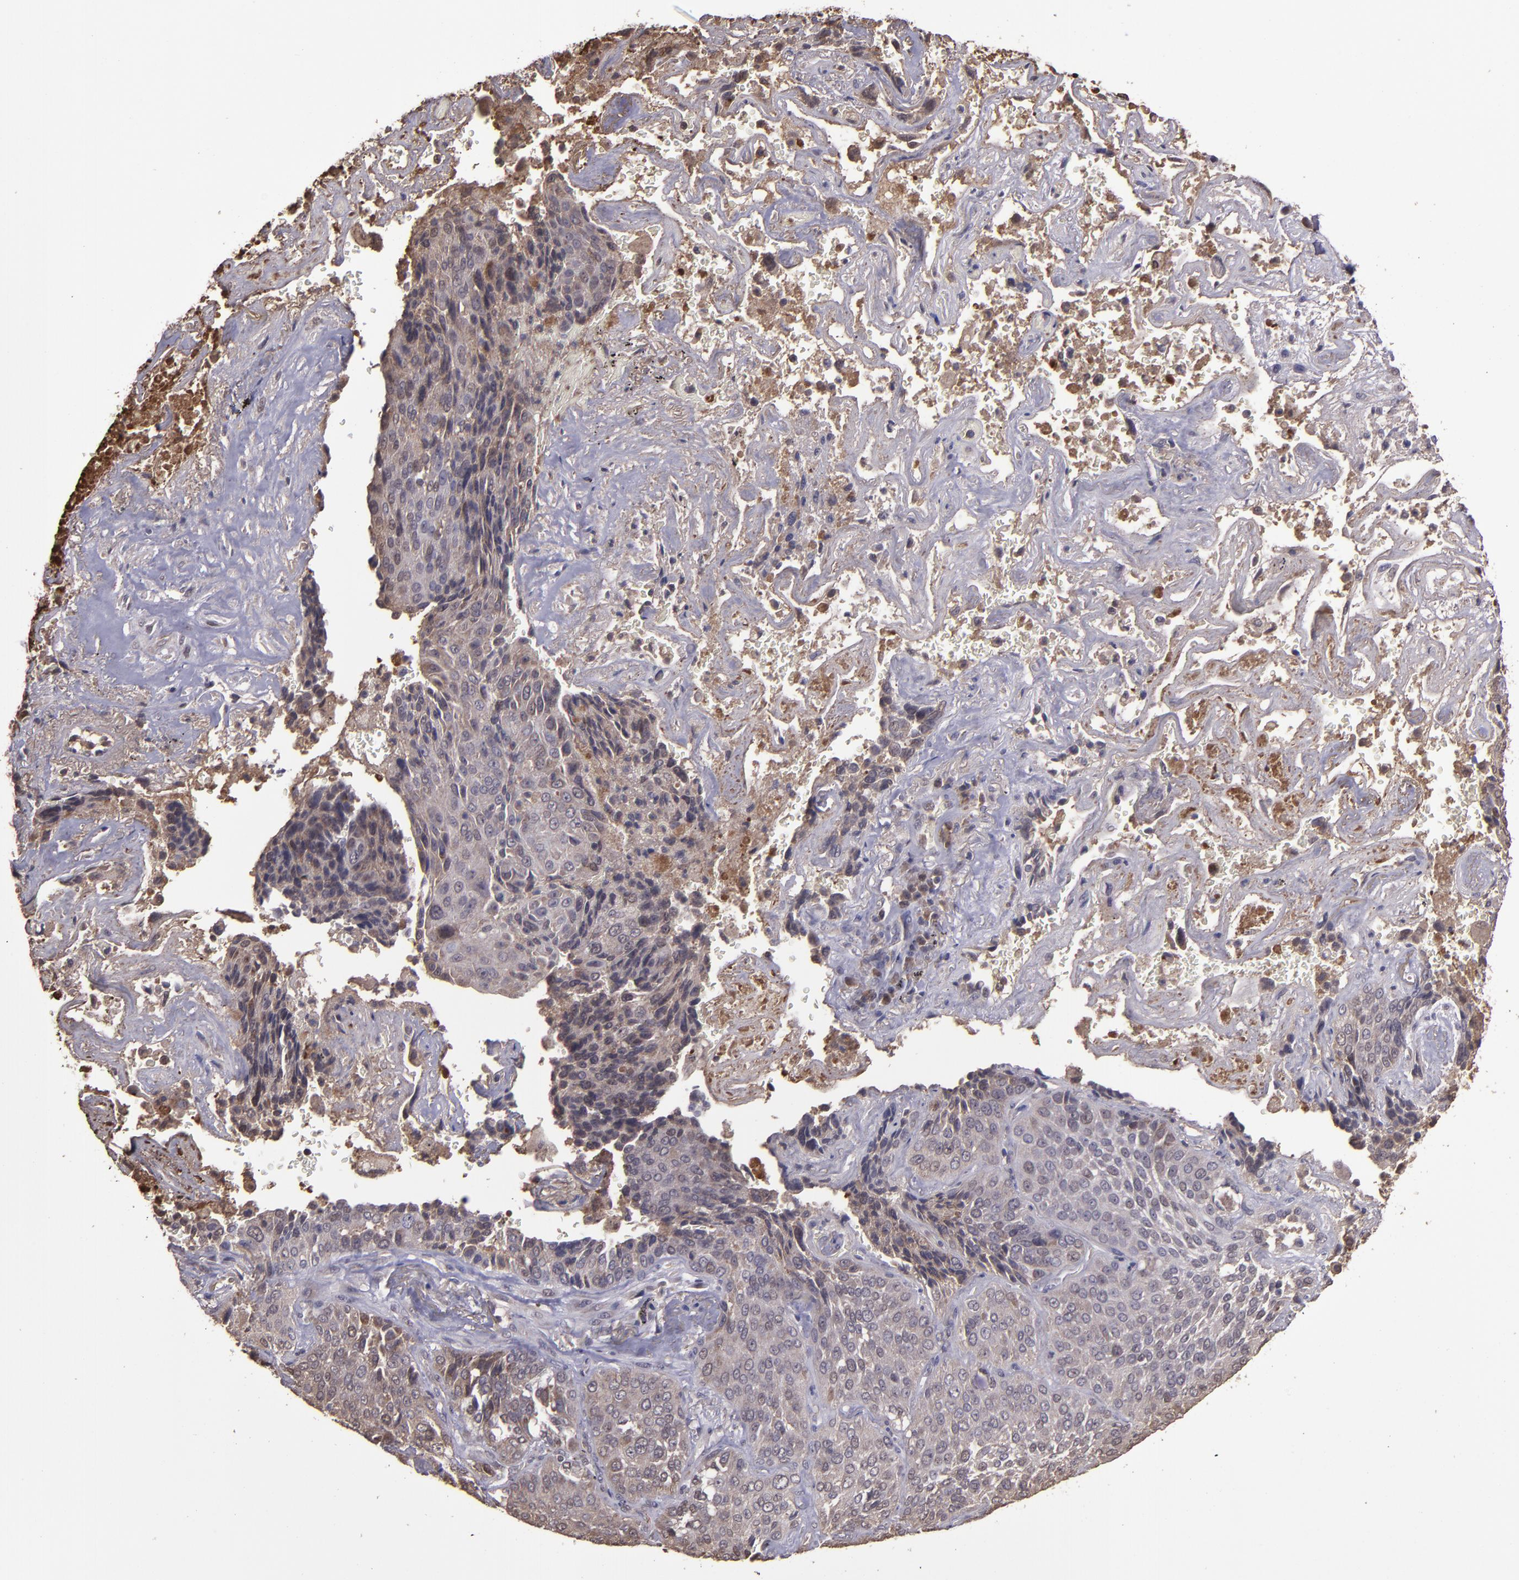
{"staining": {"intensity": "weak", "quantity": "25%-75%", "location": "cytoplasmic/membranous"}, "tissue": "lung cancer", "cell_type": "Tumor cells", "image_type": "cancer", "snomed": [{"axis": "morphology", "description": "Squamous cell carcinoma, NOS"}, {"axis": "topography", "description": "Lung"}], "caption": "Tumor cells exhibit low levels of weak cytoplasmic/membranous staining in about 25%-75% of cells in lung cancer.", "gene": "SERPINF2", "patient": {"sex": "male", "age": 54}}